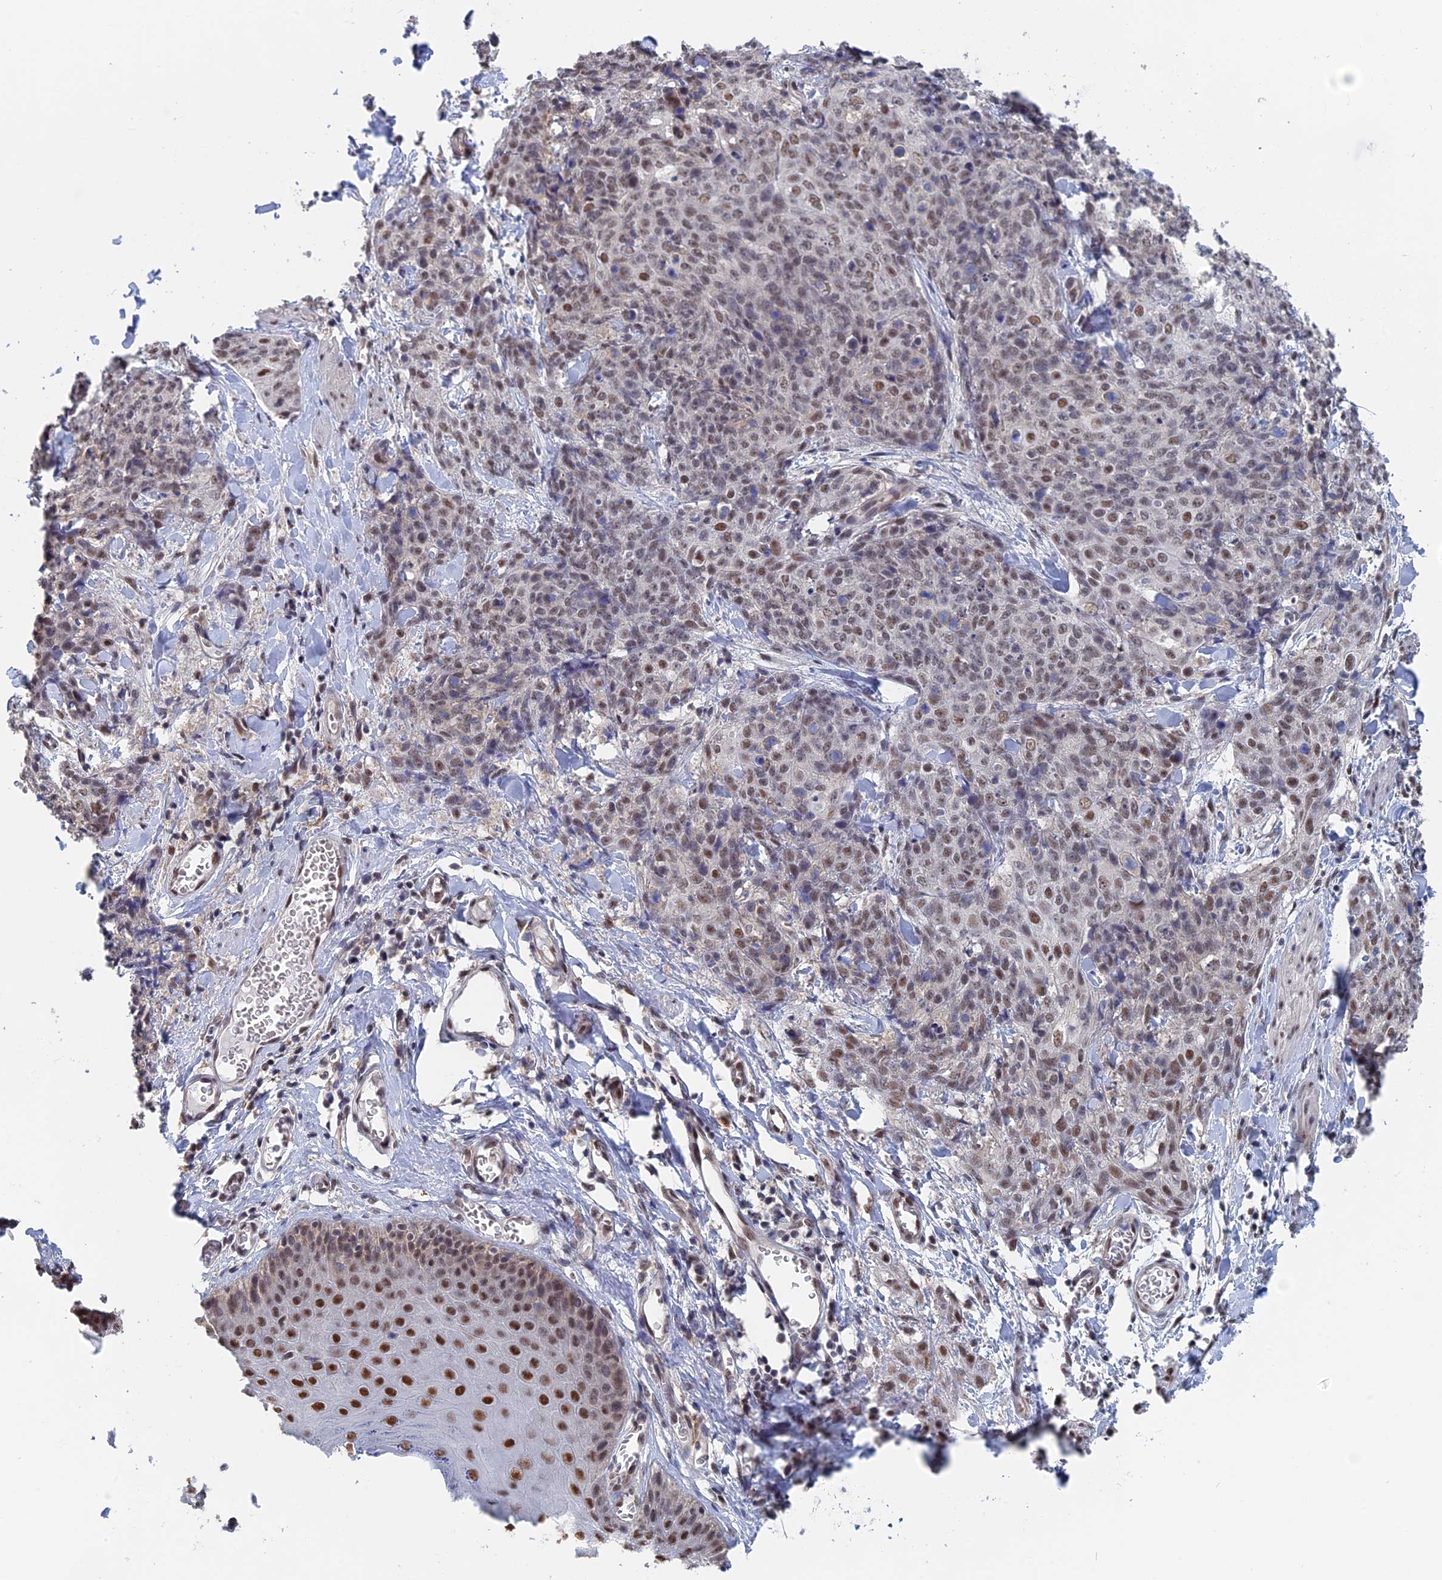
{"staining": {"intensity": "weak", "quantity": ">75%", "location": "nuclear"}, "tissue": "skin cancer", "cell_type": "Tumor cells", "image_type": "cancer", "snomed": [{"axis": "morphology", "description": "Squamous cell carcinoma, NOS"}, {"axis": "topography", "description": "Skin"}, {"axis": "topography", "description": "Vulva"}], "caption": "Squamous cell carcinoma (skin) stained with immunohistochemistry exhibits weak nuclear expression in approximately >75% of tumor cells.", "gene": "TSSC4", "patient": {"sex": "female", "age": 85}}